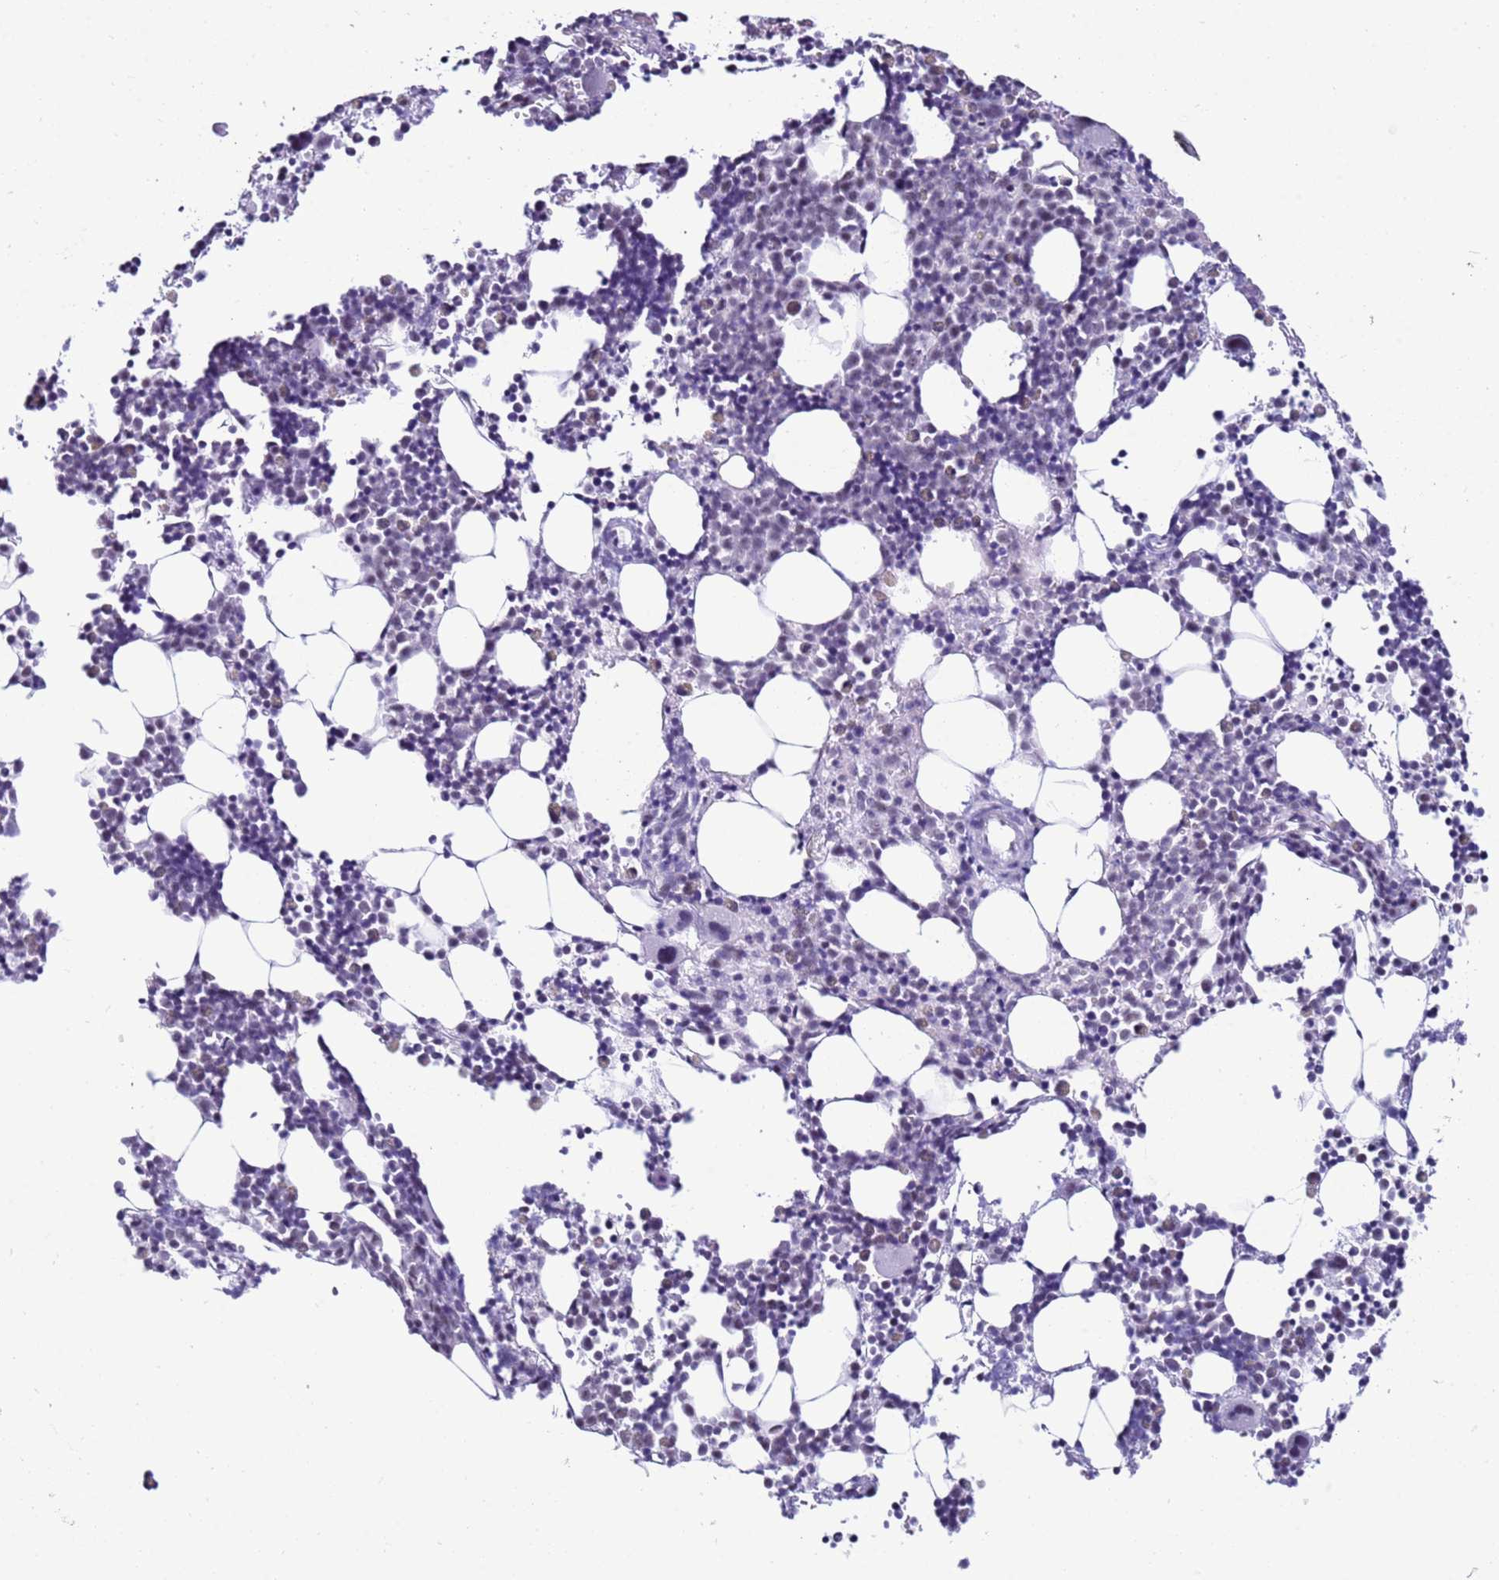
{"staining": {"intensity": "negative", "quantity": "none", "location": "none"}, "tissue": "bone marrow", "cell_type": "Hematopoietic cells", "image_type": "normal", "snomed": [{"axis": "morphology", "description": "Normal tissue, NOS"}, {"axis": "topography", "description": "Bone marrow"}], "caption": "A micrograph of bone marrow stained for a protein exhibits no brown staining in hematopoietic cells. (Brightfield microscopy of DAB immunohistochemistry (IHC) at high magnification).", "gene": "DHX15", "patient": {"sex": "male", "age": 15}}